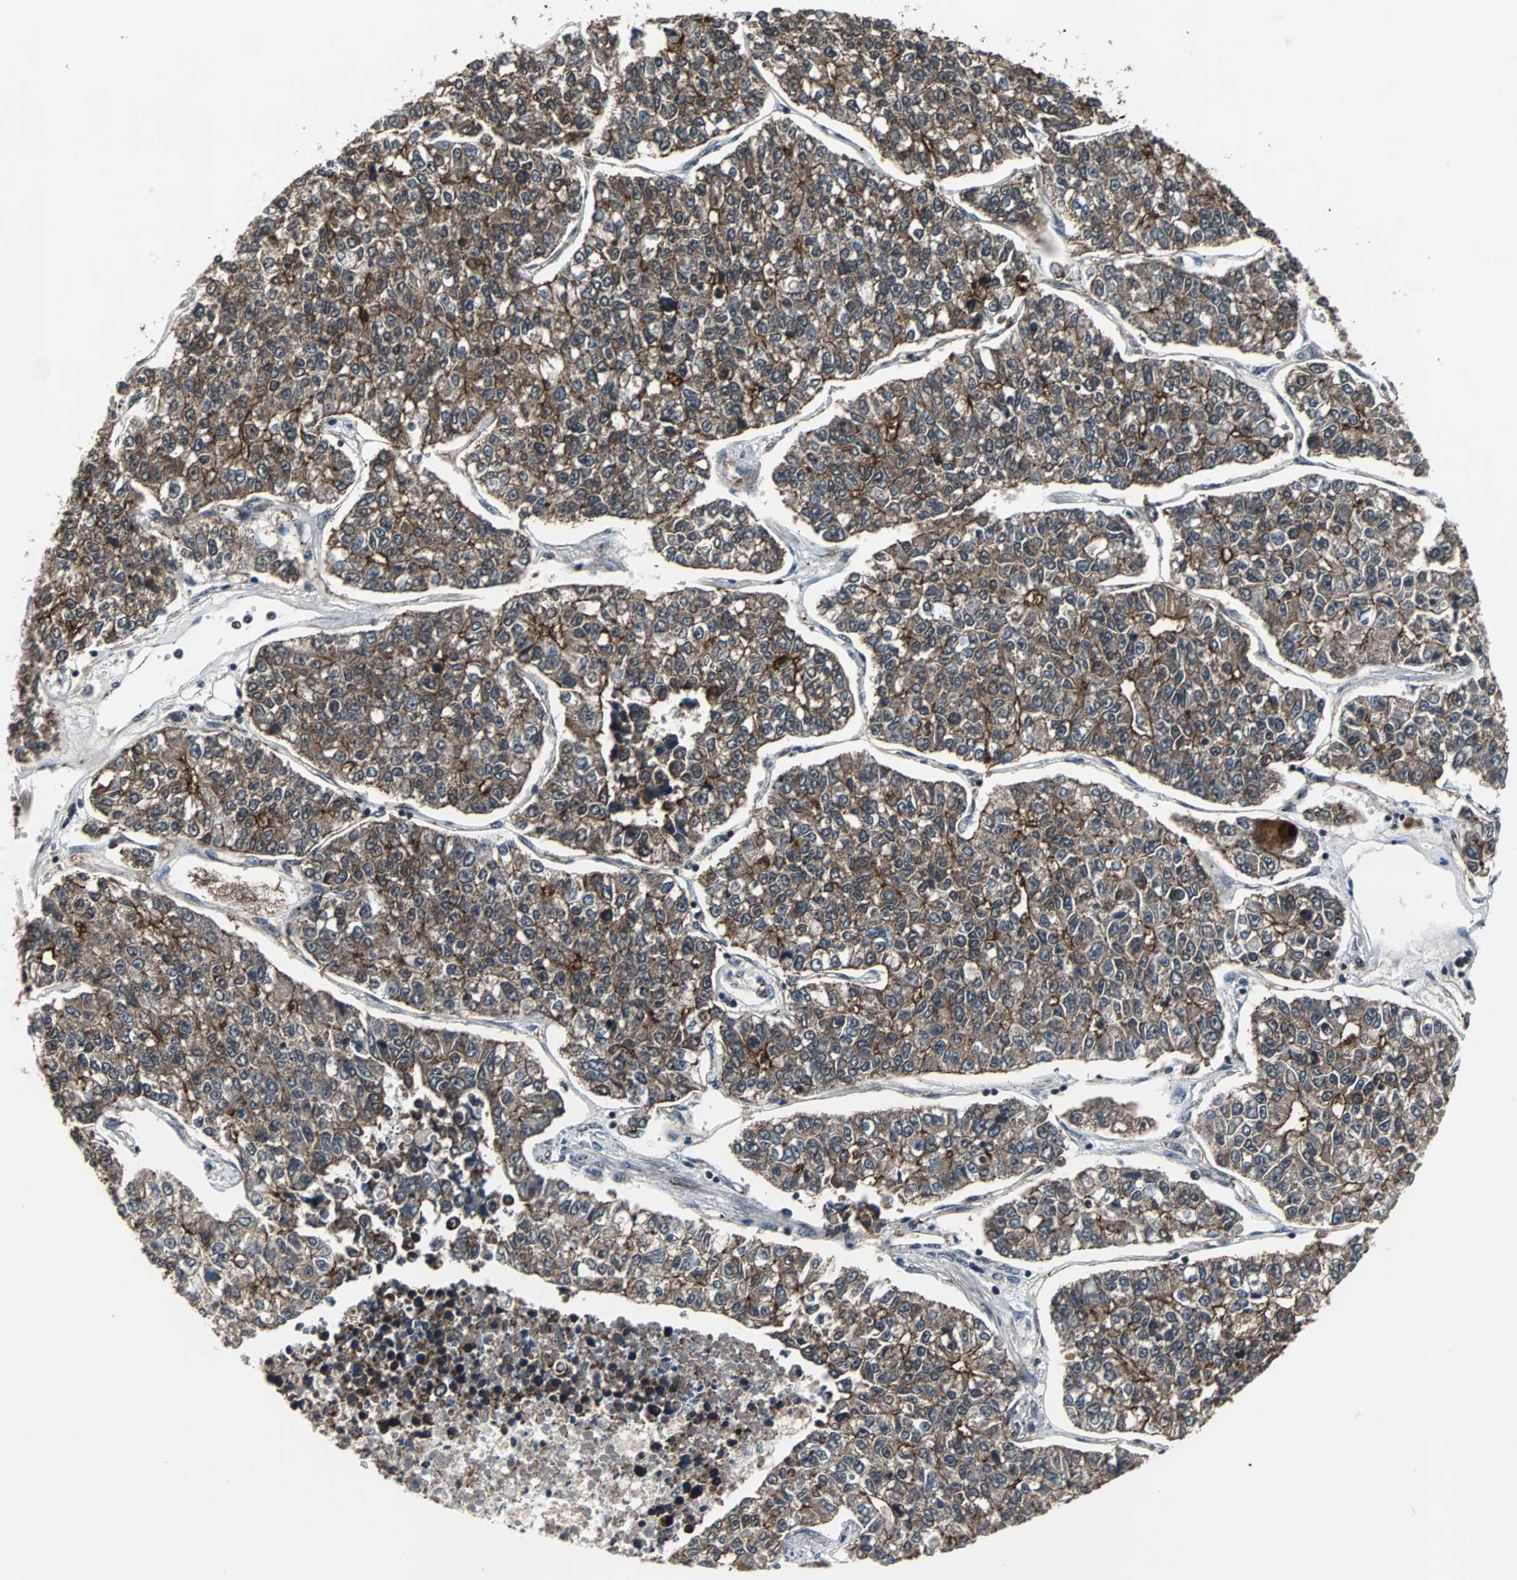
{"staining": {"intensity": "moderate", "quantity": ">75%", "location": "cytoplasmic/membranous"}, "tissue": "lung cancer", "cell_type": "Tumor cells", "image_type": "cancer", "snomed": [{"axis": "morphology", "description": "Adenocarcinoma, NOS"}, {"axis": "topography", "description": "Lung"}], "caption": "High-power microscopy captured an IHC image of lung adenocarcinoma, revealing moderate cytoplasmic/membranous staining in about >75% of tumor cells.", "gene": "LSR", "patient": {"sex": "male", "age": 49}}